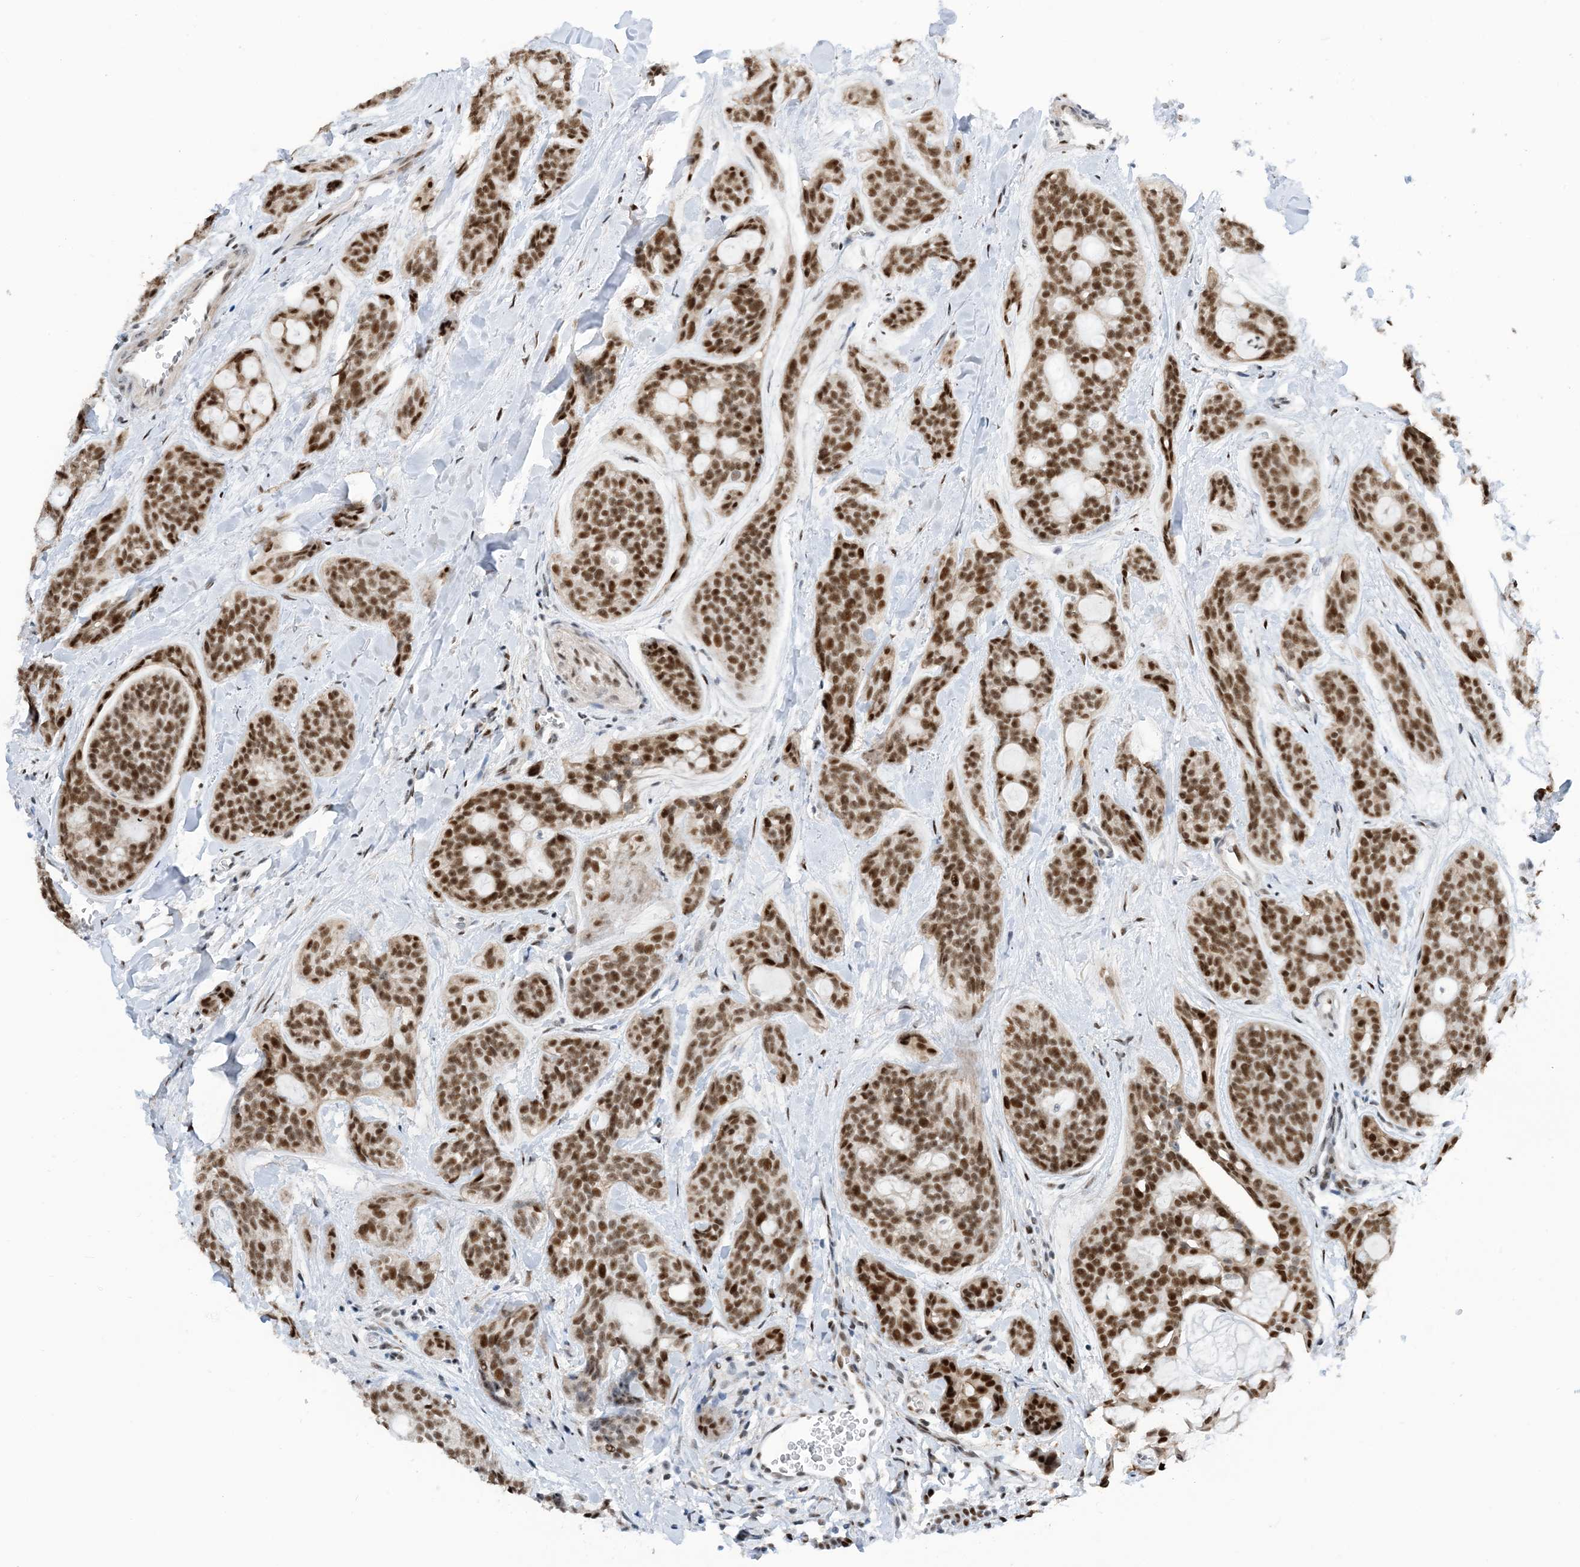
{"staining": {"intensity": "moderate", "quantity": ">75%", "location": "nuclear"}, "tissue": "head and neck cancer", "cell_type": "Tumor cells", "image_type": "cancer", "snomed": [{"axis": "morphology", "description": "Adenocarcinoma, NOS"}, {"axis": "topography", "description": "Head-Neck"}], "caption": "Adenocarcinoma (head and neck) tissue shows moderate nuclear expression in about >75% of tumor cells (IHC, brightfield microscopy, high magnification).", "gene": "HEMK1", "patient": {"sex": "male", "age": 66}}